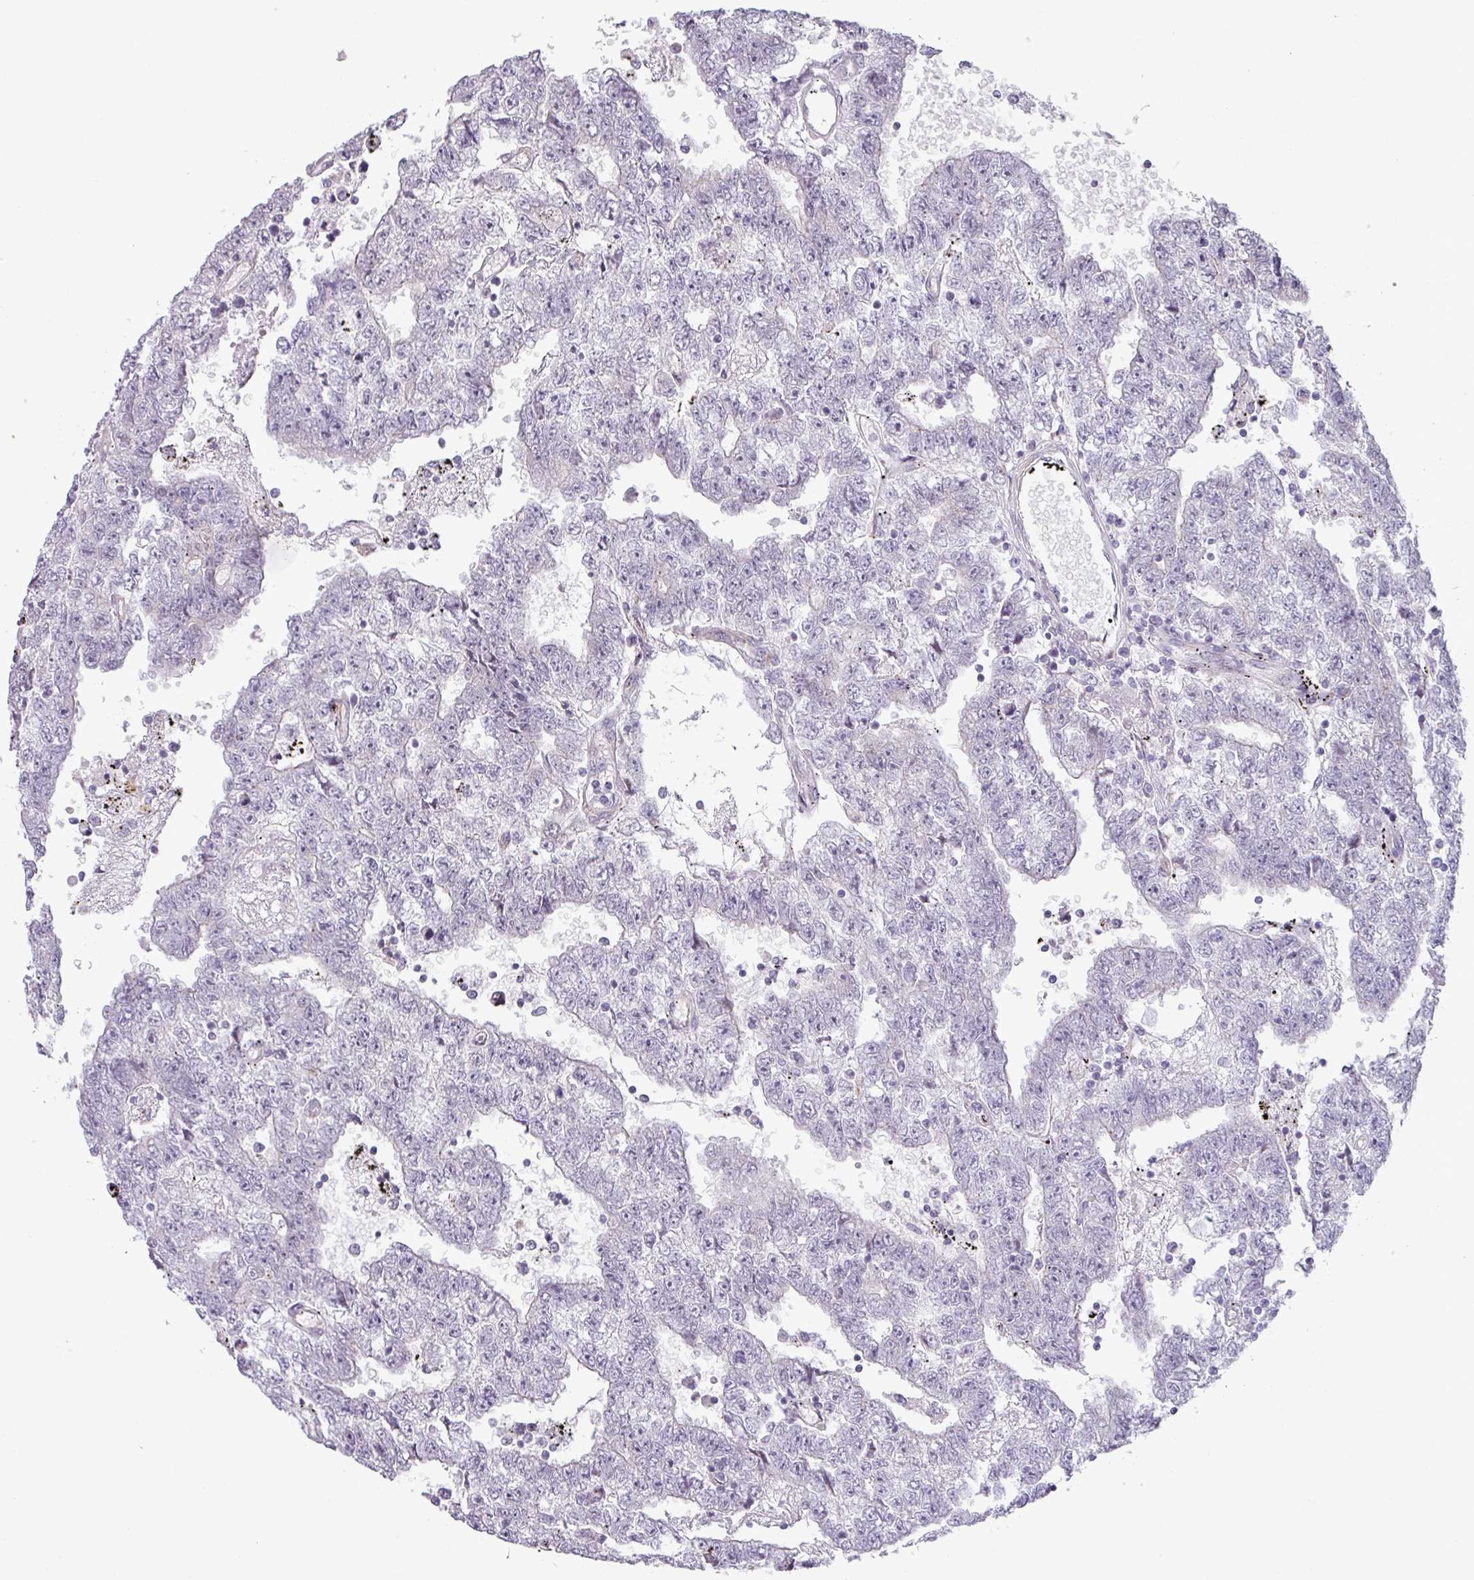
{"staining": {"intensity": "negative", "quantity": "none", "location": "none"}, "tissue": "testis cancer", "cell_type": "Tumor cells", "image_type": "cancer", "snomed": [{"axis": "morphology", "description": "Carcinoma, Embryonal, NOS"}, {"axis": "topography", "description": "Testis"}], "caption": "Tumor cells are negative for protein expression in human testis cancer. (DAB immunohistochemistry (IHC) with hematoxylin counter stain).", "gene": "CCDC144A", "patient": {"sex": "male", "age": 25}}